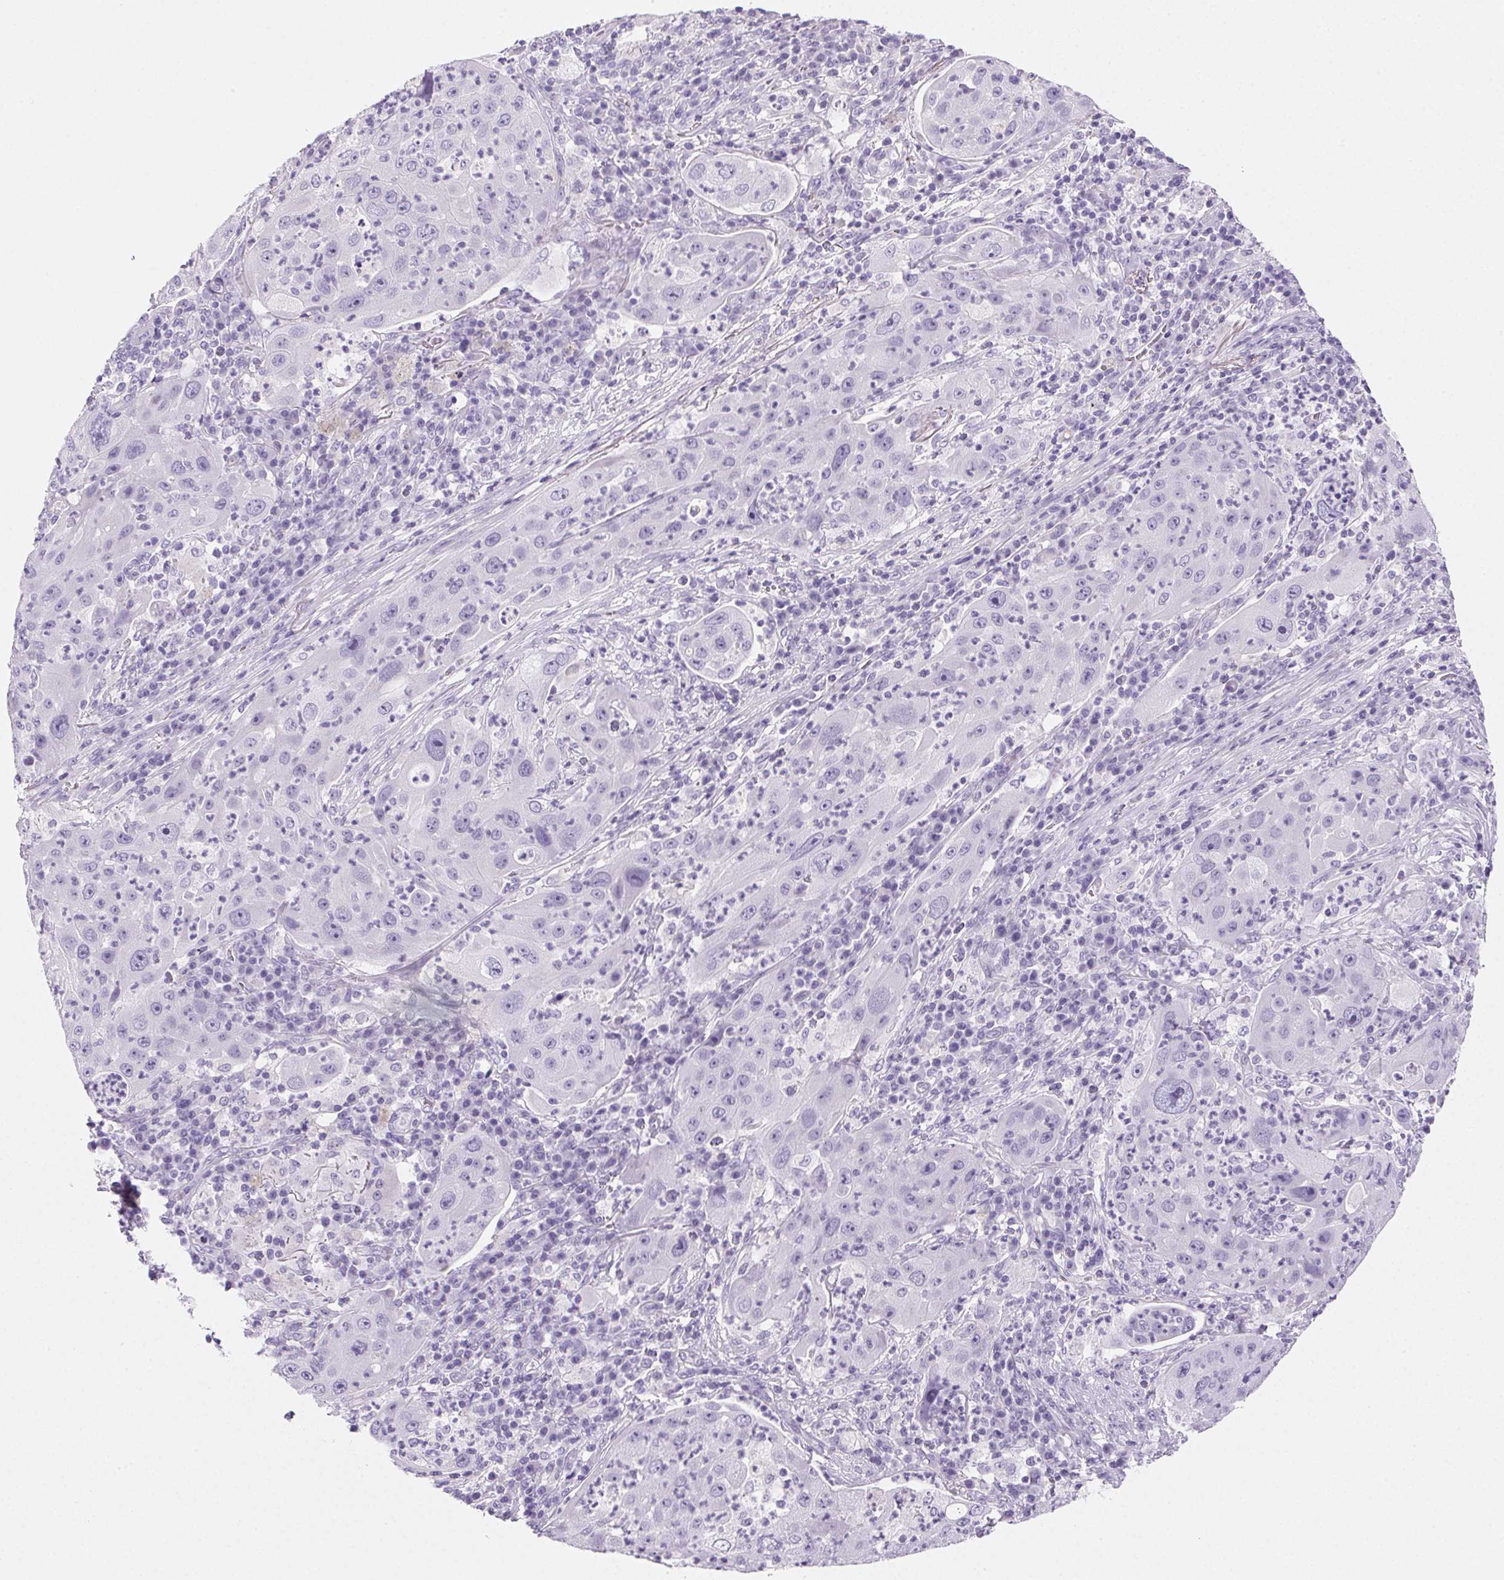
{"staining": {"intensity": "negative", "quantity": "none", "location": "none"}, "tissue": "lung cancer", "cell_type": "Tumor cells", "image_type": "cancer", "snomed": [{"axis": "morphology", "description": "Squamous cell carcinoma, NOS"}, {"axis": "topography", "description": "Lung"}], "caption": "Tumor cells are negative for protein expression in human lung cancer (squamous cell carcinoma).", "gene": "PRSS3", "patient": {"sex": "female", "age": 59}}